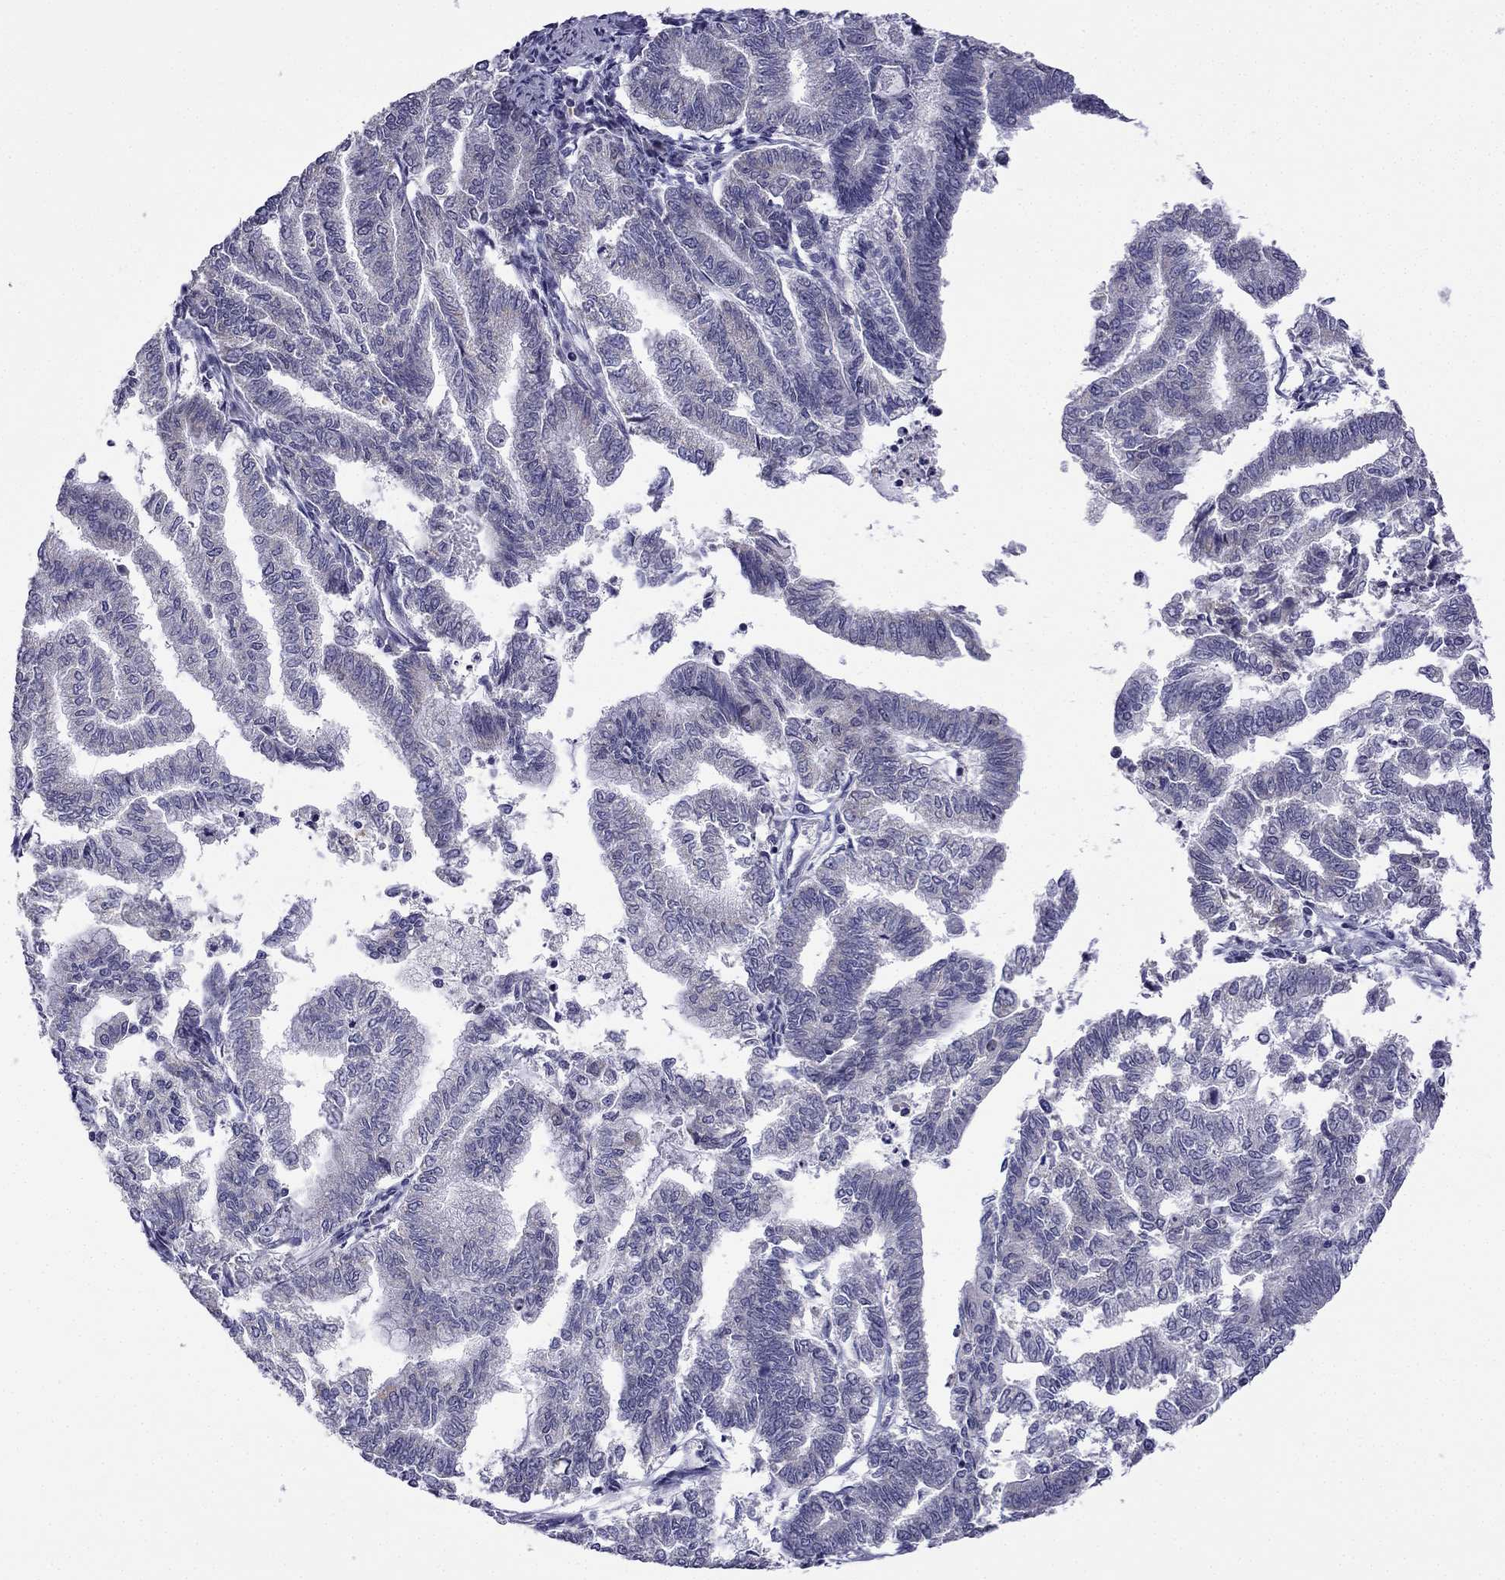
{"staining": {"intensity": "negative", "quantity": "none", "location": "none"}, "tissue": "endometrial cancer", "cell_type": "Tumor cells", "image_type": "cancer", "snomed": [{"axis": "morphology", "description": "Adenocarcinoma, NOS"}, {"axis": "topography", "description": "Endometrium"}], "caption": "High magnification brightfield microscopy of endometrial cancer (adenocarcinoma) stained with DAB (3,3'-diaminobenzidine) (brown) and counterstained with hematoxylin (blue): tumor cells show no significant expression.", "gene": "C5orf49", "patient": {"sex": "female", "age": 79}}